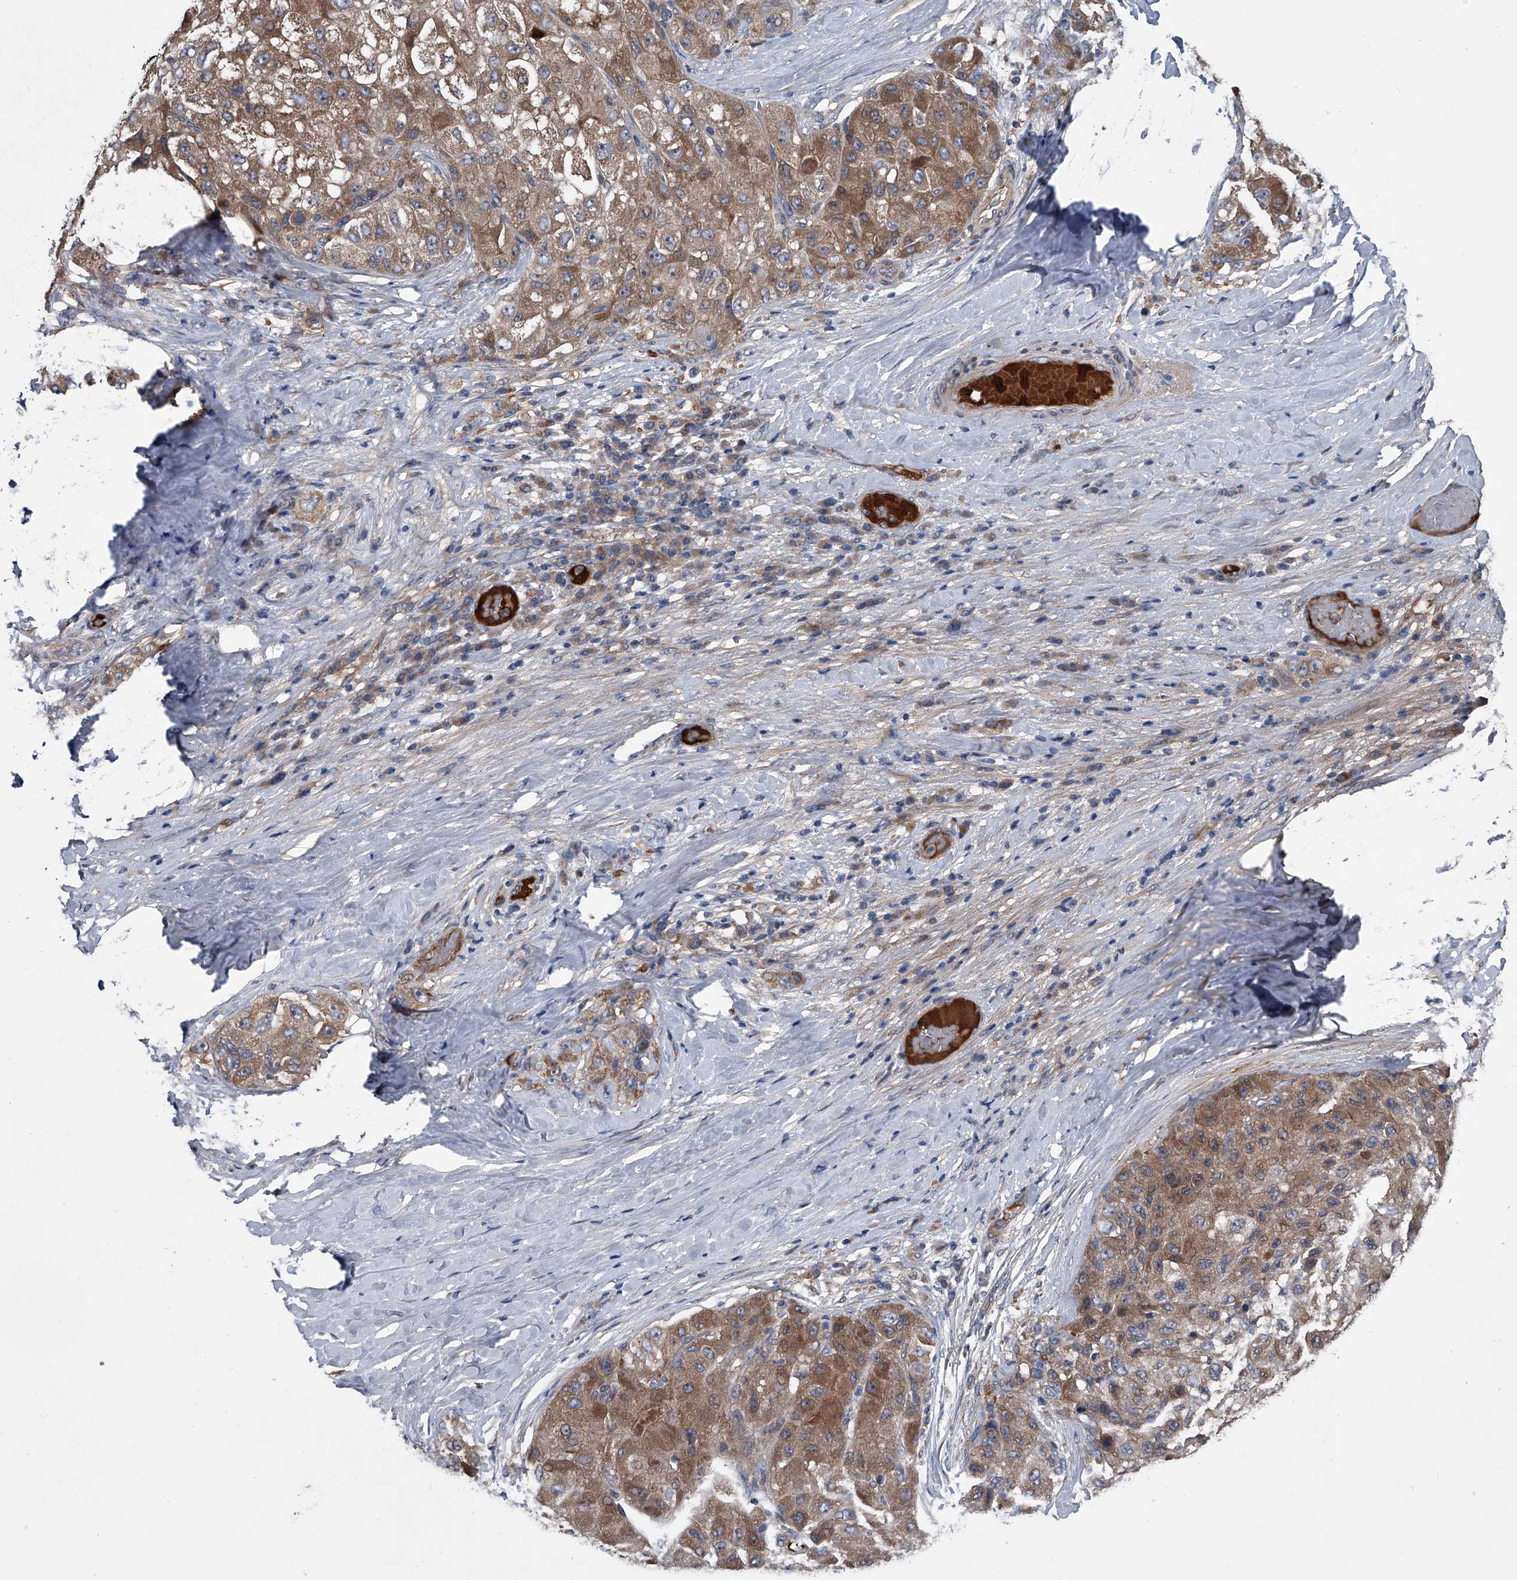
{"staining": {"intensity": "moderate", "quantity": ">75%", "location": "cytoplasmic/membranous"}, "tissue": "liver cancer", "cell_type": "Tumor cells", "image_type": "cancer", "snomed": [{"axis": "morphology", "description": "Carcinoma, Hepatocellular, NOS"}, {"axis": "topography", "description": "Liver"}], "caption": "High-magnification brightfield microscopy of liver cancer (hepatocellular carcinoma) stained with DAB (brown) and counterstained with hematoxylin (blue). tumor cells exhibit moderate cytoplasmic/membranous positivity is appreciated in approximately>75% of cells.", "gene": "KIF13A", "patient": {"sex": "male", "age": 80}}